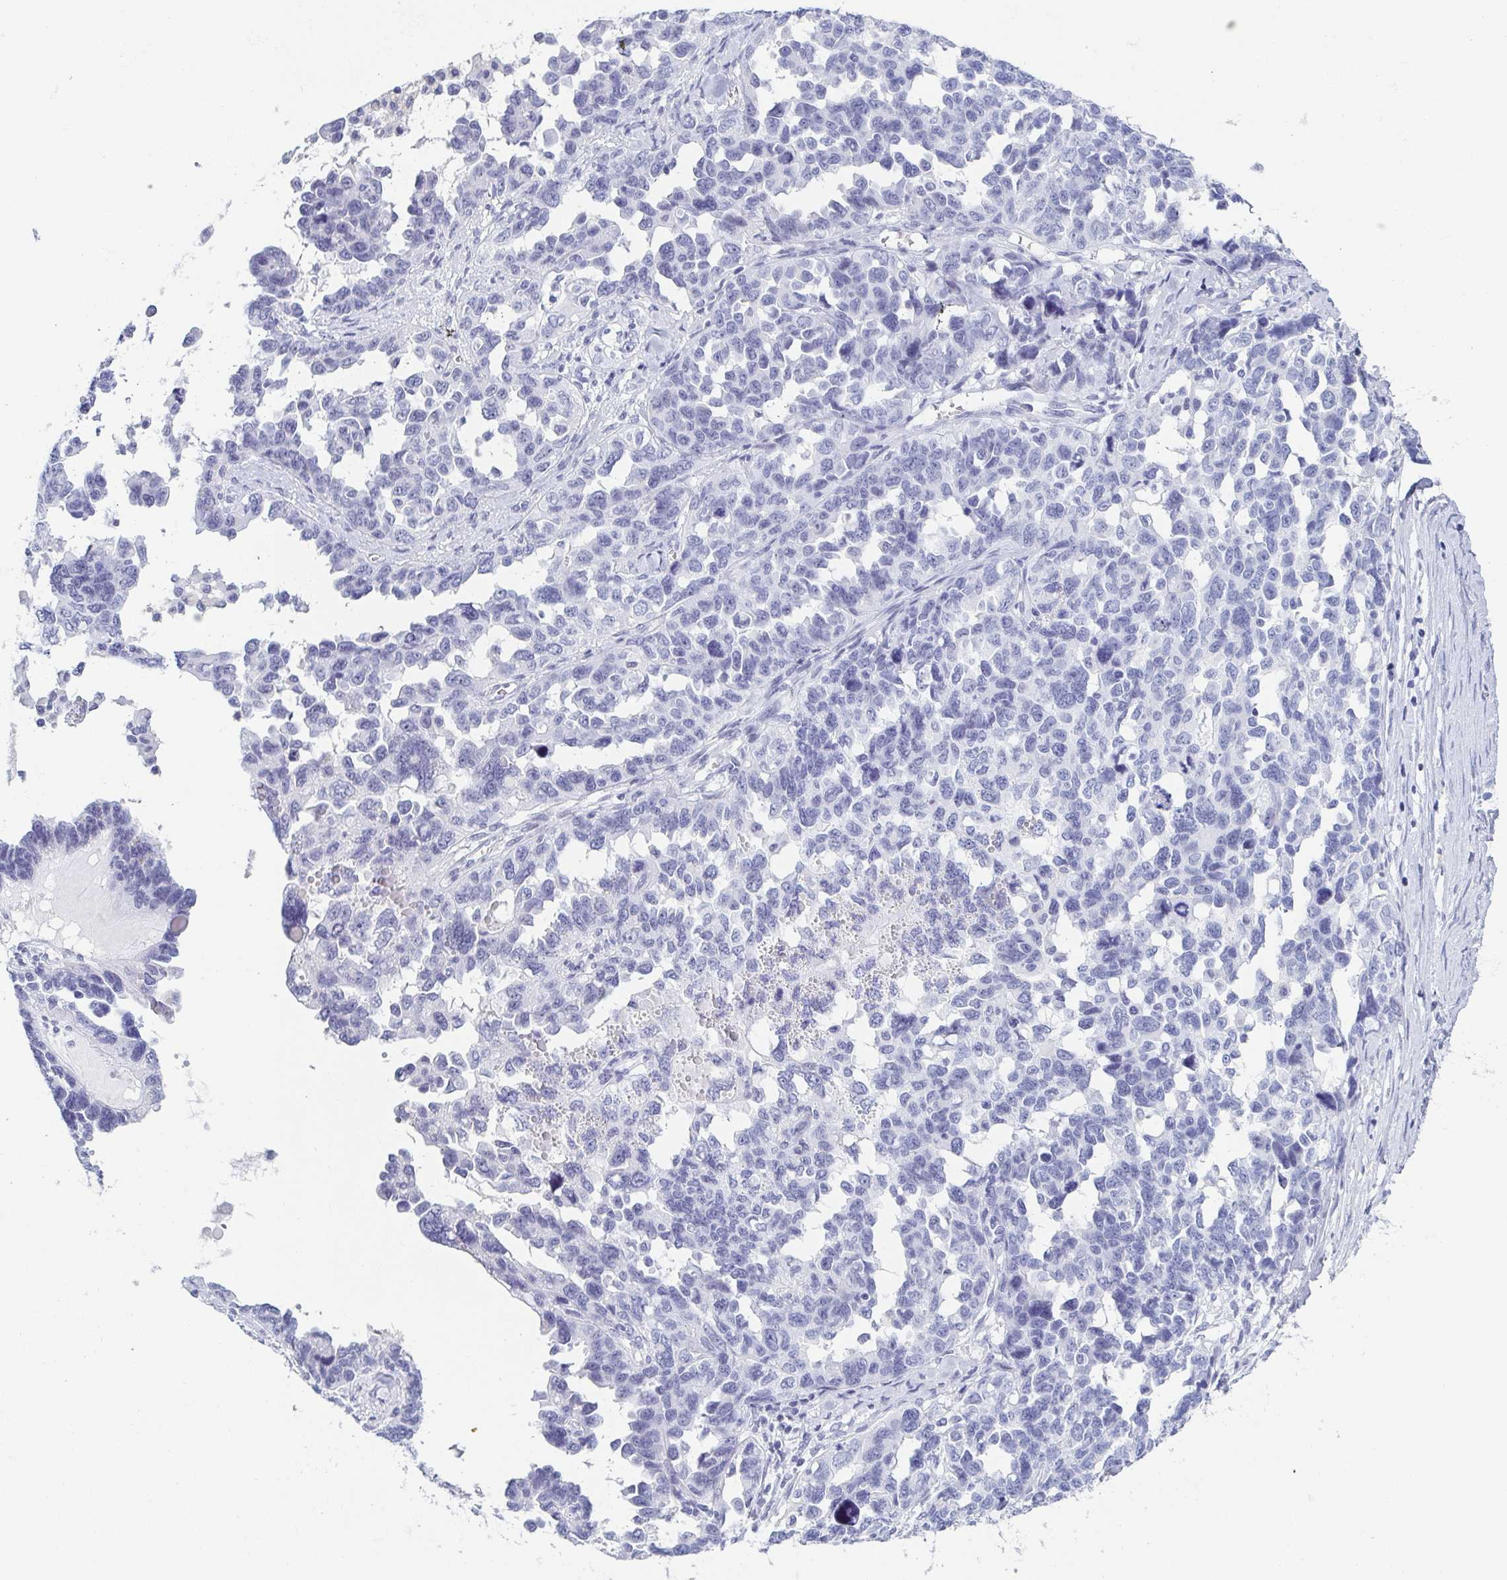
{"staining": {"intensity": "negative", "quantity": "none", "location": "none"}, "tissue": "ovarian cancer", "cell_type": "Tumor cells", "image_type": "cancer", "snomed": [{"axis": "morphology", "description": "Cystadenocarcinoma, serous, NOS"}, {"axis": "topography", "description": "Ovary"}], "caption": "An immunohistochemistry photomicrograph of ovarian cancer (serous cystadenocarcinoma) is shown. There is no staining in tumor cells of ovarian cancer (serous cystadenocarcinoma). (DAB (3,3'-diaminobenzidine) immunohistochemistry with hematoxylin counter stain).", "gene": "REG4", "patient": {"sex": "female", "age": 69}}